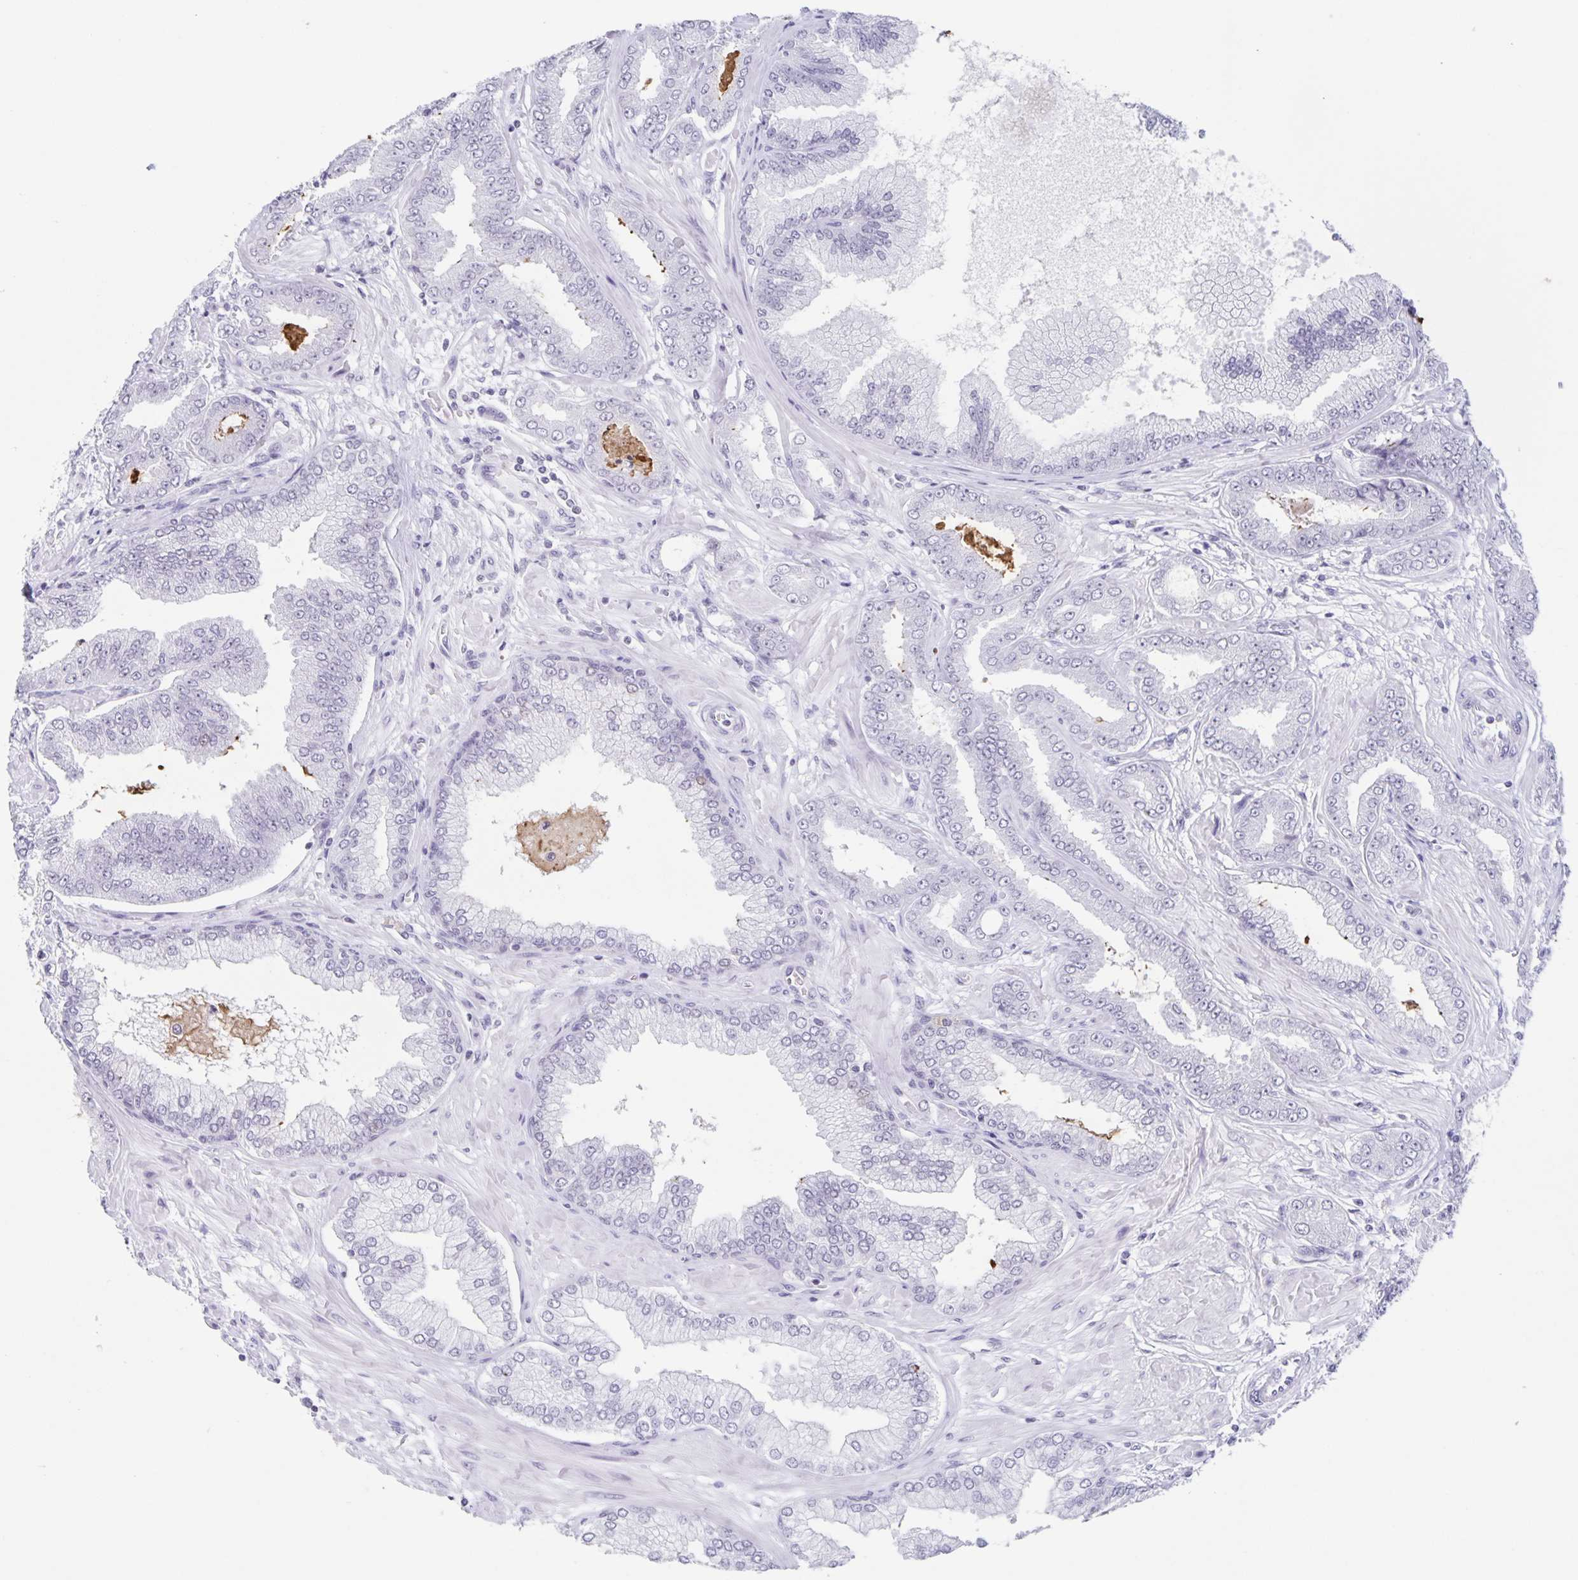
{"staining": {"intensity": "negative", "quantity": "none", "location": "none"}, "tissue": "prostate cancer", "cell_type": "Tumor cells", "image_type": "cancer", "snomed": [{"axis": "morphology", "description": "Adenocarcinoma, Low grade"}, {"axis": "topography", "description": "Prostate"}], "caption": "Protein analysis of low-grade adenocarcinoma (prostate) demonstrates no significant staining in tumor cells.", "gene": "LCE6A", "patient": {"sex": "male", "age": 55}}